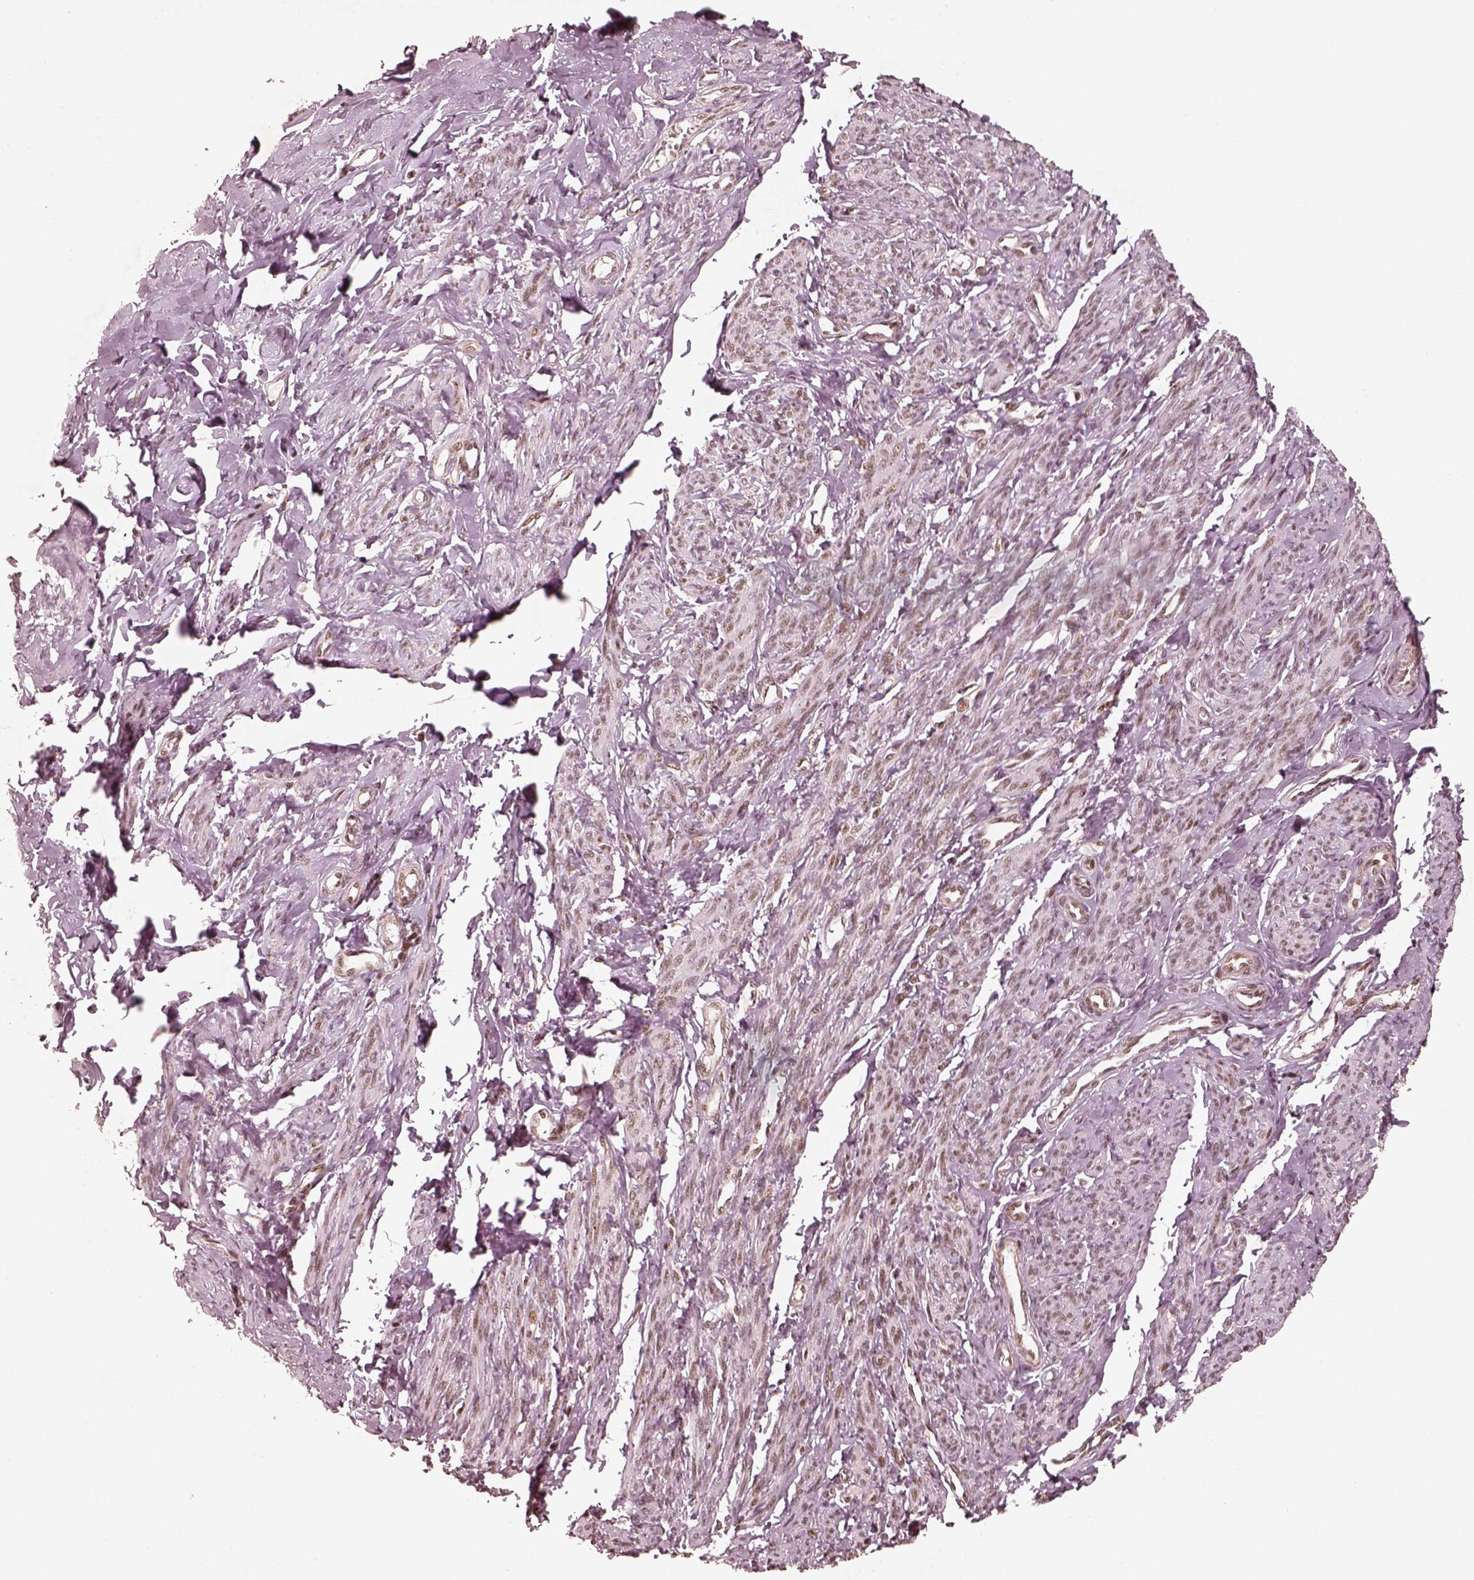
{"staining": {"intensity": "moderate", "quantity": "25%-75%", "location": "nuclear"}, "tissue": "smooth muscle", "cell_type": "Smooth muscle cells", "image_type": "normal", "snomed": [{"axis": "morphology", "description": "Normal tissue, NOS"}, {"axis": "topography", "description": "Smooth muscle"}], "caption": "Protein expression analysis of benign human smooth muscle reveals moderate nuclear expression in approximately 25%-75% of smooth muscle cells. The protein of interest is stained brown, and the nuclei are stained in blue (DAB (3,3'-diaminobenzidine) IHC with brightfield microscopy, high magnification).", "gene": "GMEB2", "patient": {"sex": "female", "age": 65}}